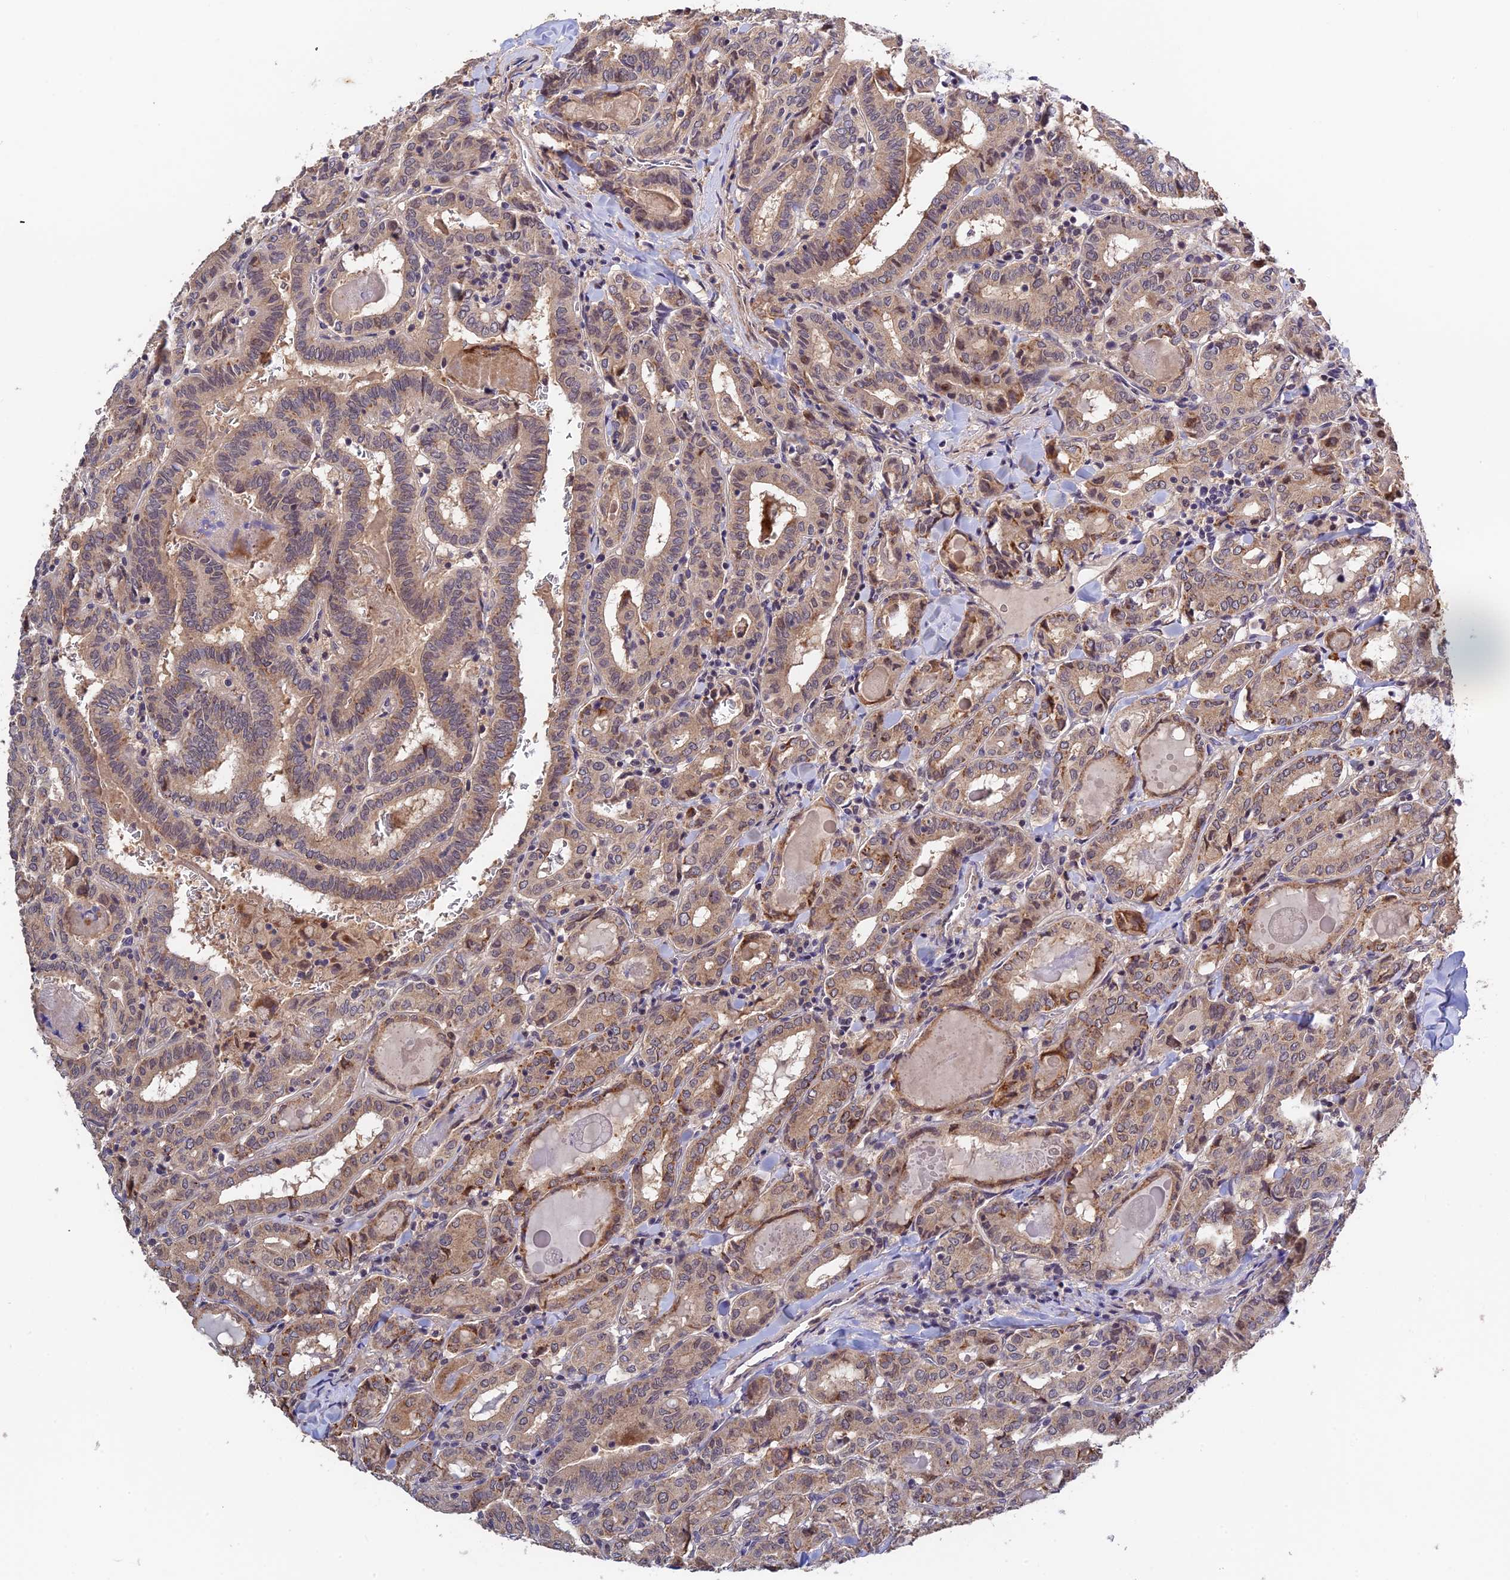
{"staining": {"intensity": "weak", "quantity": "25%-75%", "location": "cytoplasmic/membranous"}, "tissue": "thyroid cancer", "cell_type": "Tumor cells", "image_type": "cancer", "snomed": [{"axis": "morphology", "description": "Papillary adenocarcinoma, NOS"}, {"axis": "topography", "description": "Thyroid gland"}], "caption": "Thyroid cancer stained with a brown dye demonstrates weak cytoplasmic/membranous positive expression in about 25%-75% of tumor cells.", "gene": "CWH43", "patient": {"sex": "female", "age": 72}}